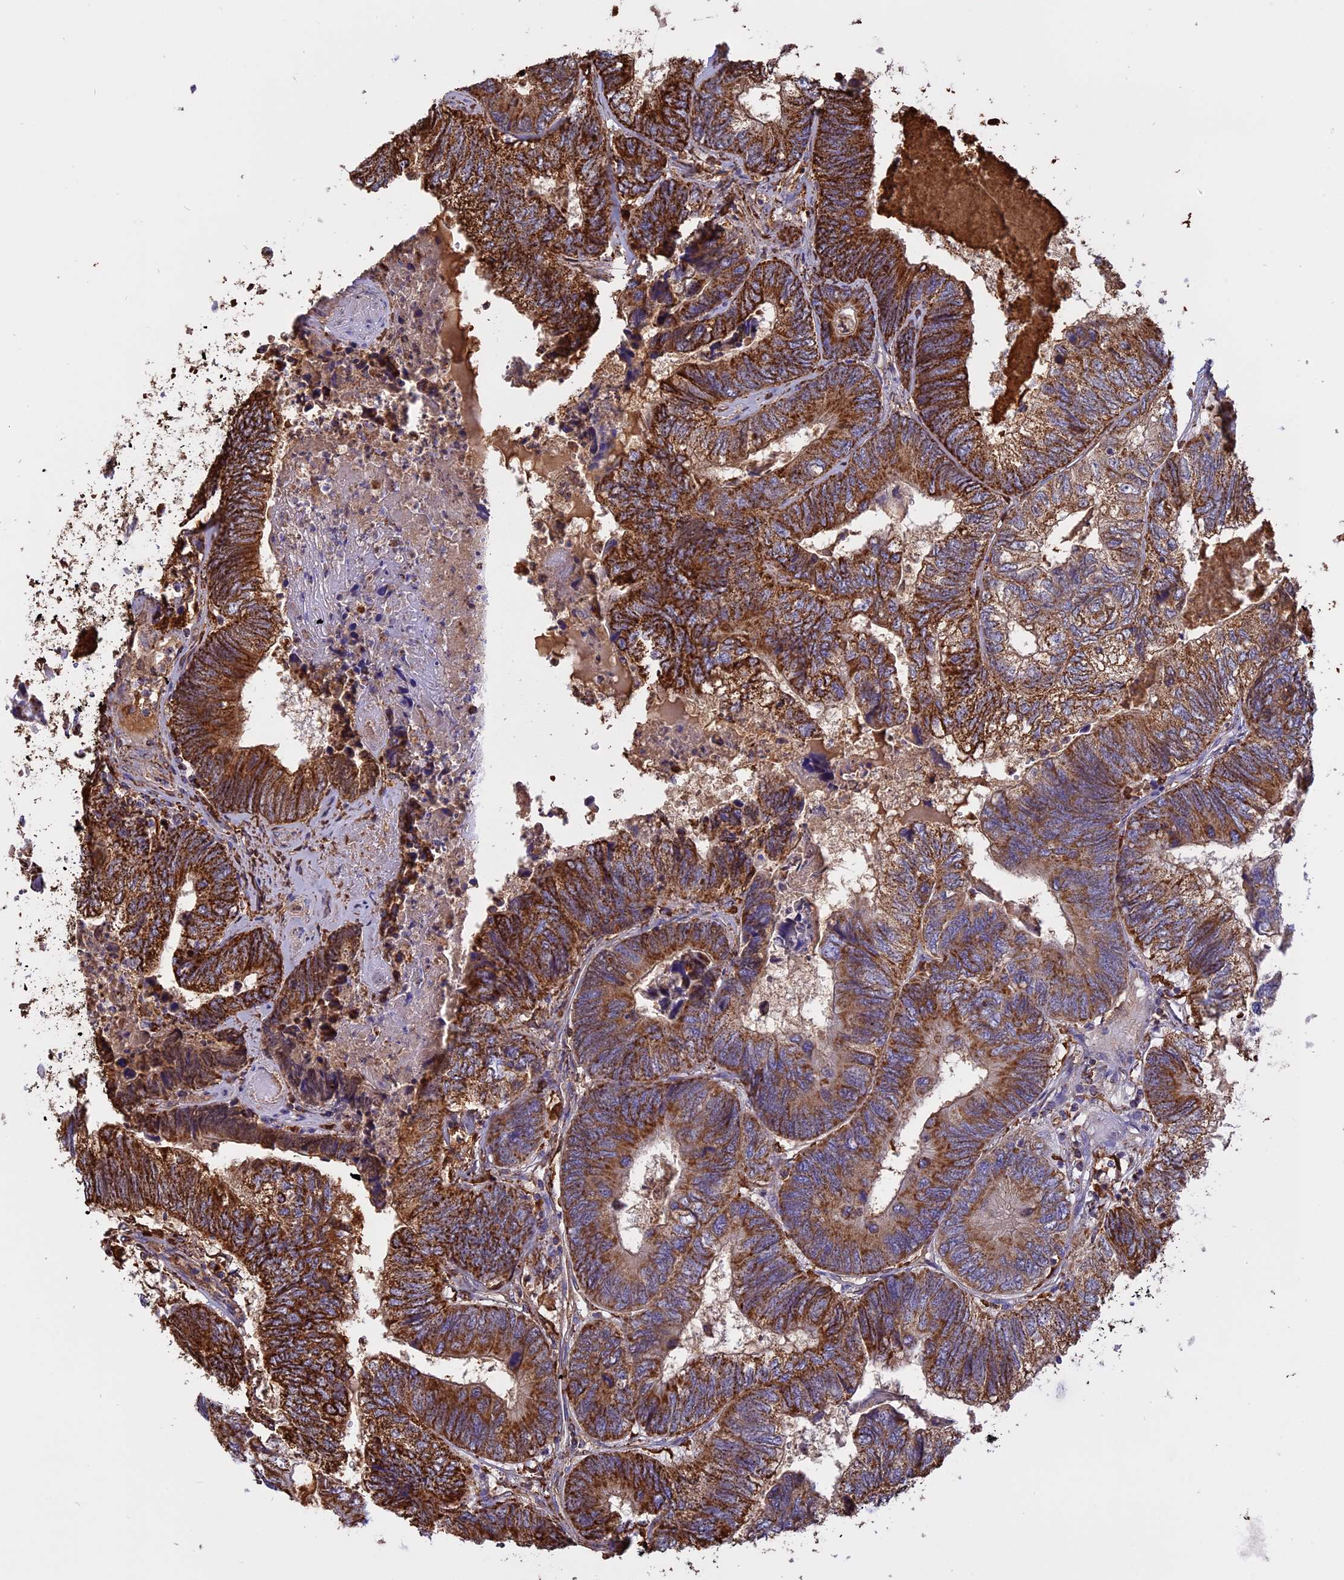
{"staining": {"intensity": "strong", "quantity": ">75%", "location": "cytoplasmic/membranous"}, "tissue": "colorectal cancer", "cell_type": "Tumor cells", "image_type": "cancer", "snomed": [{"axis": "morphology", "description": "Adenocarcinoma, NOS"}, {"axis": "topography", "description": "Colon"}], "caption": "Protein expression by immunohistochemistry exhibits strong cytoplasmic/membranous staining in about >75% of tumor cells in adenocarcinoma (colorectal).", "gene": "KCNG1", "patient": {"sex": "female", "age": 67}}